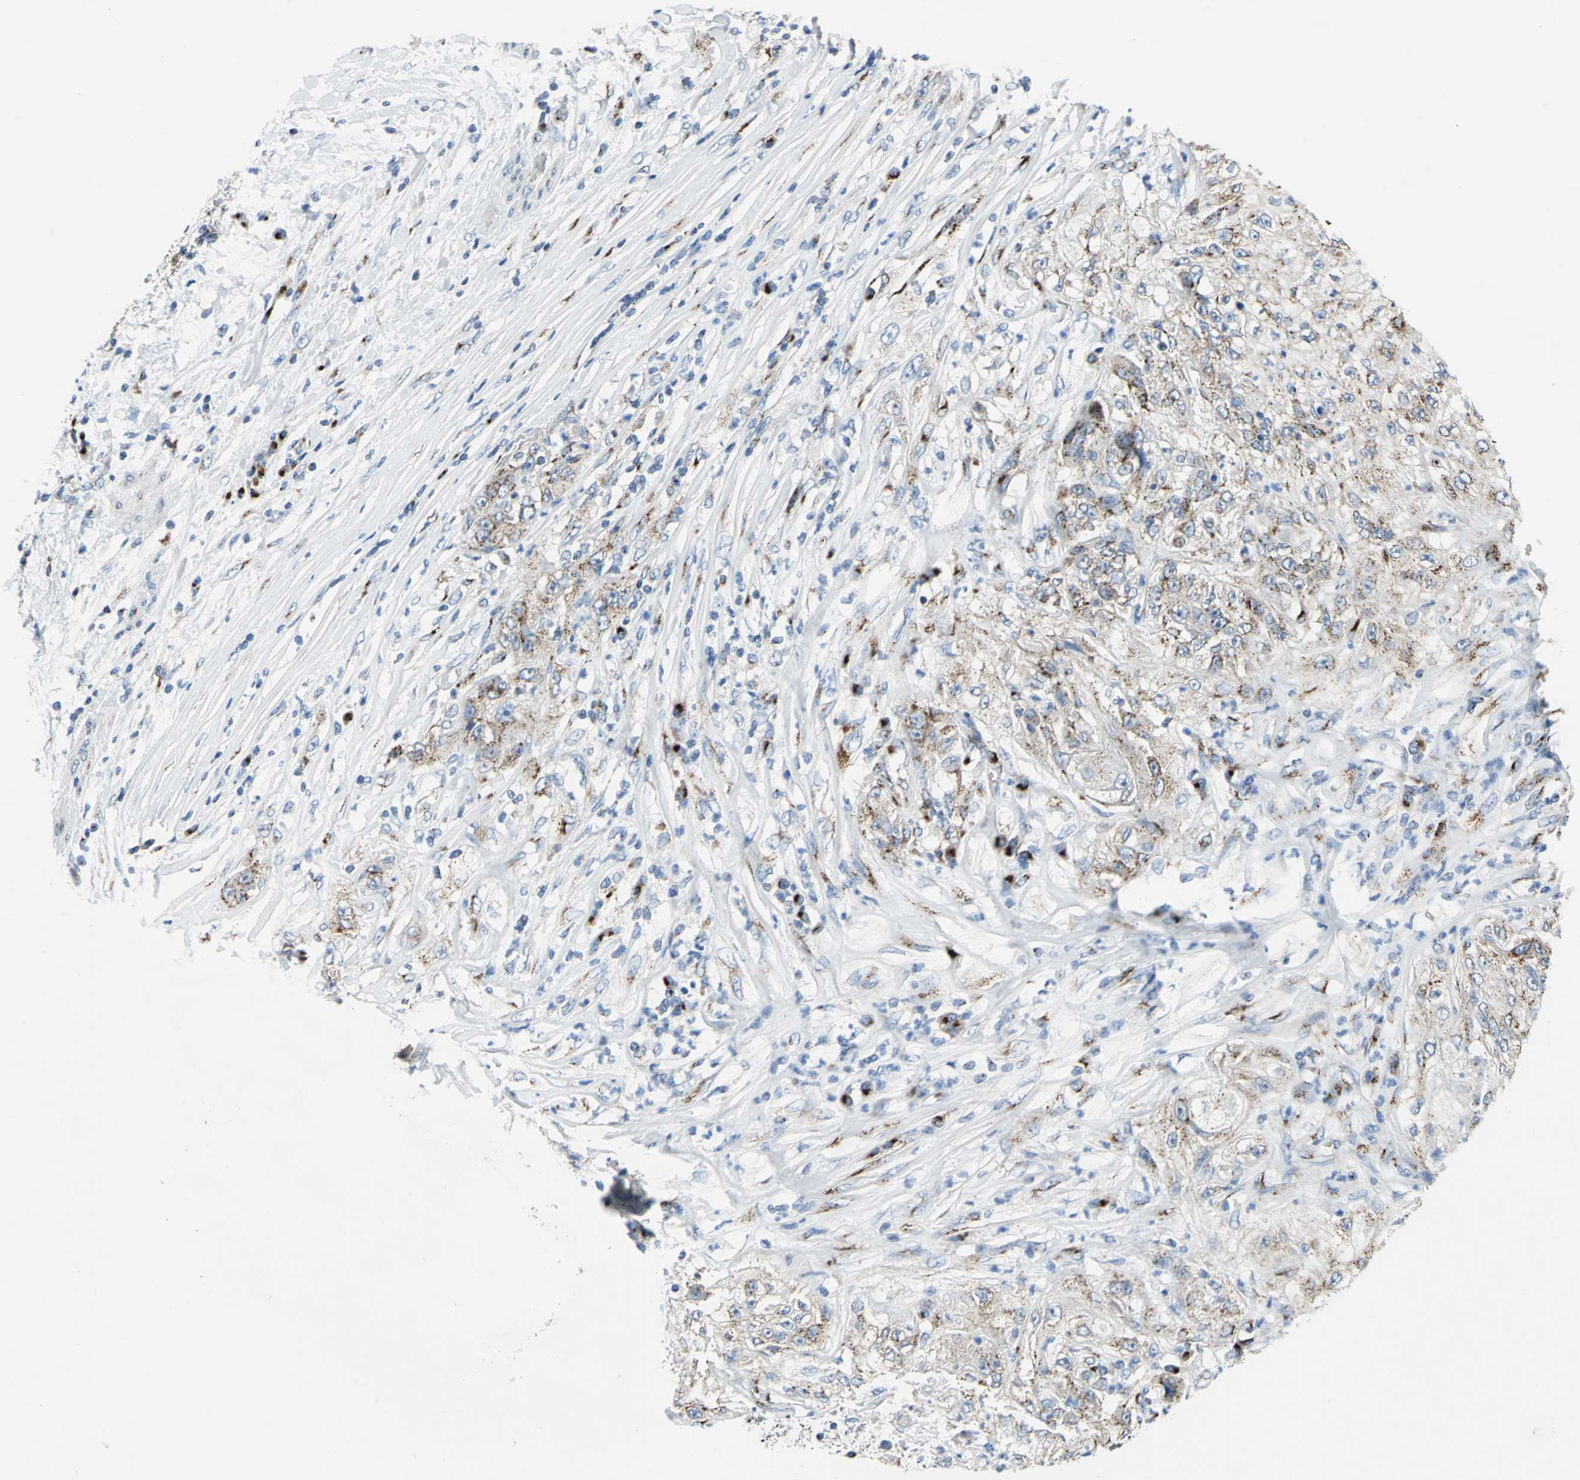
{"staining": {"intensity": "moderate", "quantity": ">75%", "location": "cytoplasmic/membranous"}, "tissue": "lung cancer", "cell_type": "Tumor cells", "image_type": "cancer", "snomed": [{"axis": "morphology", "description": "Inflammation, NOS"}, {"axis": "morphology", "description": "Squamous cell carcinoma, NOS"}, {"axis": "topography", "description": "Lymph node"}, {"axis": "topography", "description": "Soft tissue"}, {"axis": "topography", "description": "Lung"}], "caption": "Immunohistochemistry (DAB (3,3'-diaminobenzidine)) staining of lung cancer demonstrates moderate cytoplasmic/membranous protein staining in approximately >75% of tumor cells. Using DAB (3,3'-diaminobenzidine) (brown) and hematoxylin (blue) stains, captured at high magnification using brightfield microscopy.", "gene": "GPR3", "patient": {"sex": "male", "age": 66}}